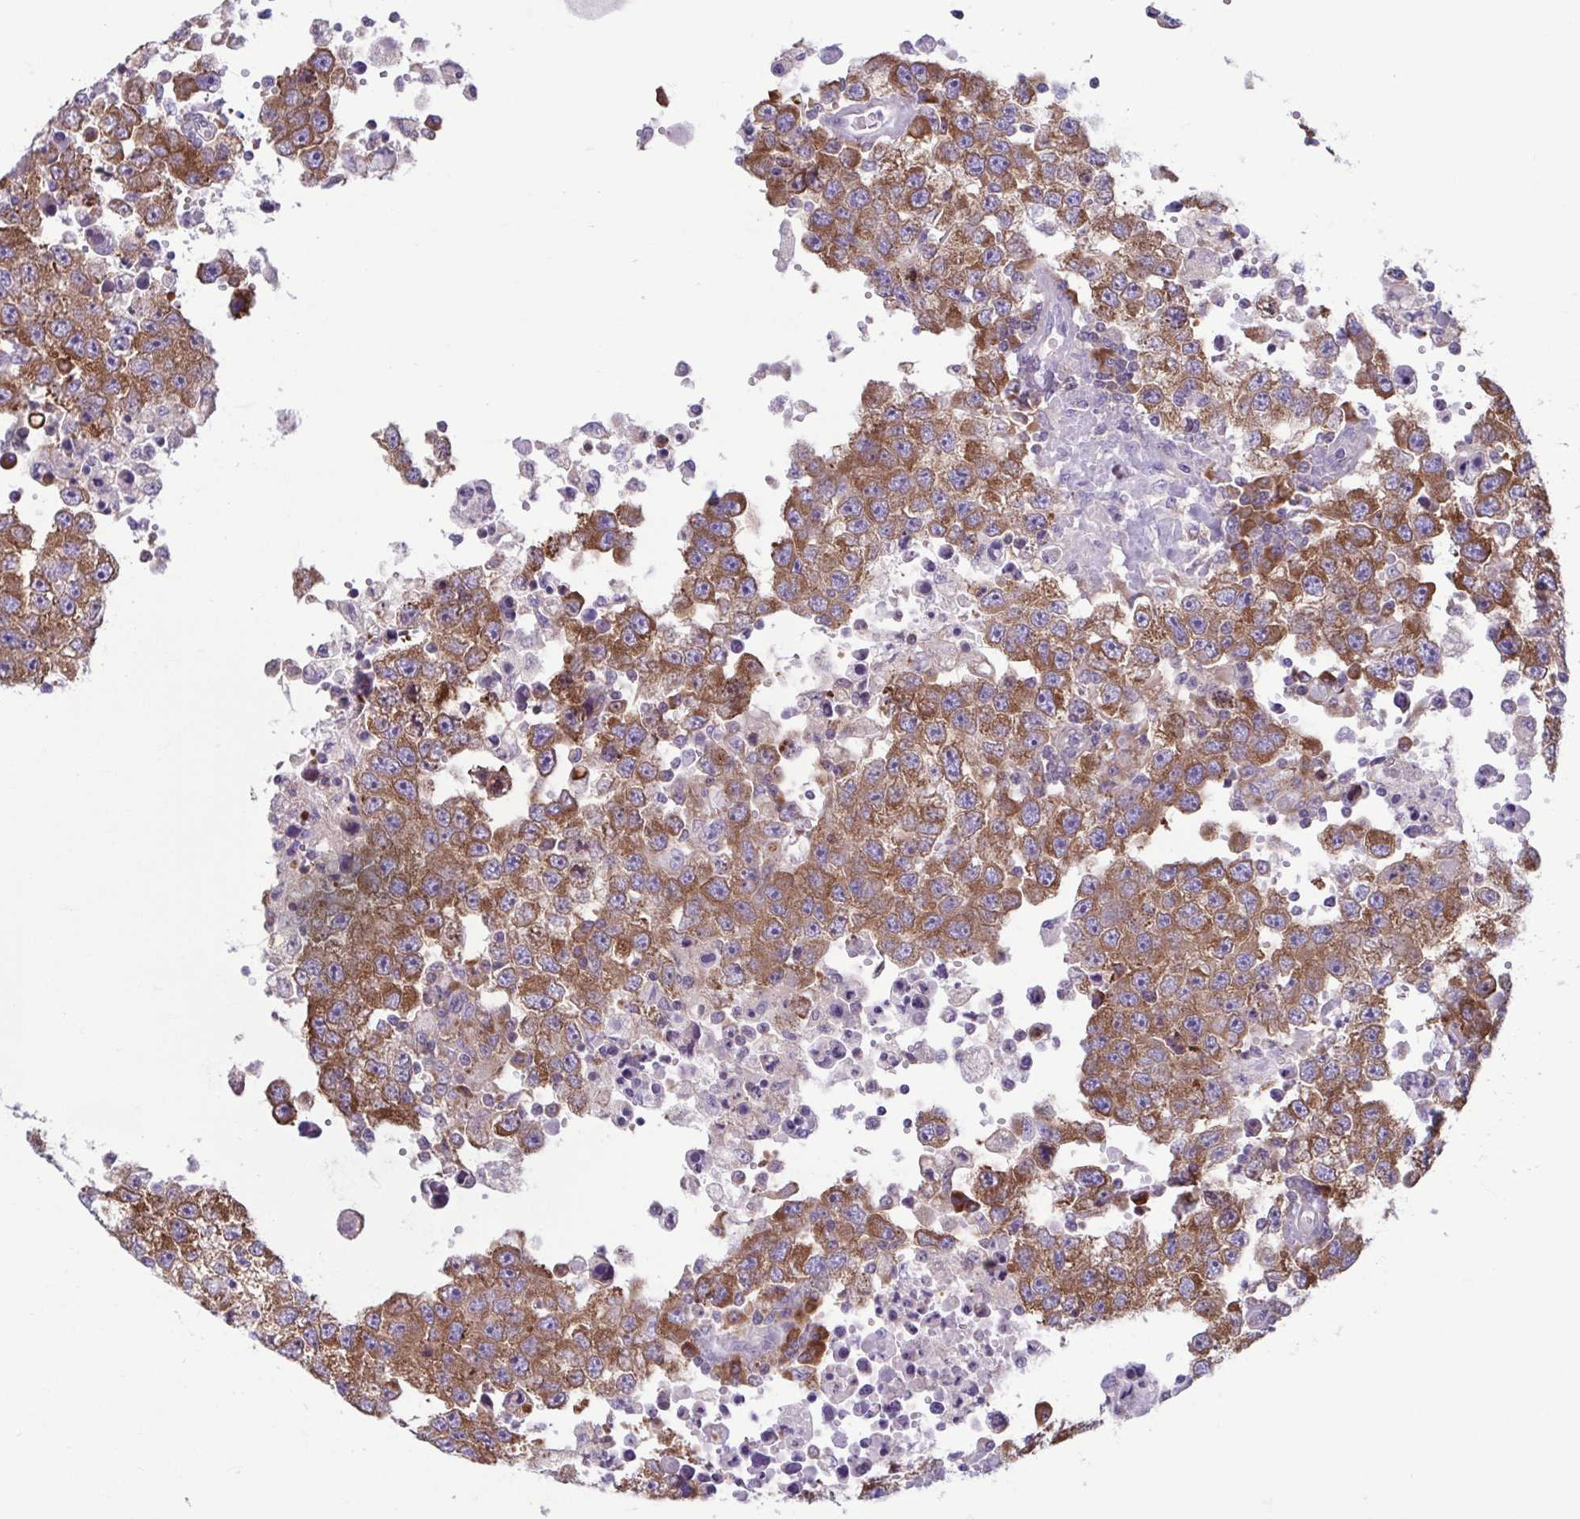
{"staining": {"intensity": "moderate", "quantity": ">75%", "location": "cytoplasmic/membranous"}, "tissue": "testis cancer", "cell_type": "Tumor cells", "image_type": "cancer", "snomed": [{"axis": "morphology", "description": "Carcinoma, Embryonal, NOS"}, {"axis": "topography", "description": "Testis"}], "caption": "Immunohistochemical staining of human embryonal carcinoma (testis) exhibits medium levels of moderate cytoplasmic/membranous staining in about >75% of tumor cells.", "gene": "RPS16", "patient": {"sex": "male", "age": 83}}